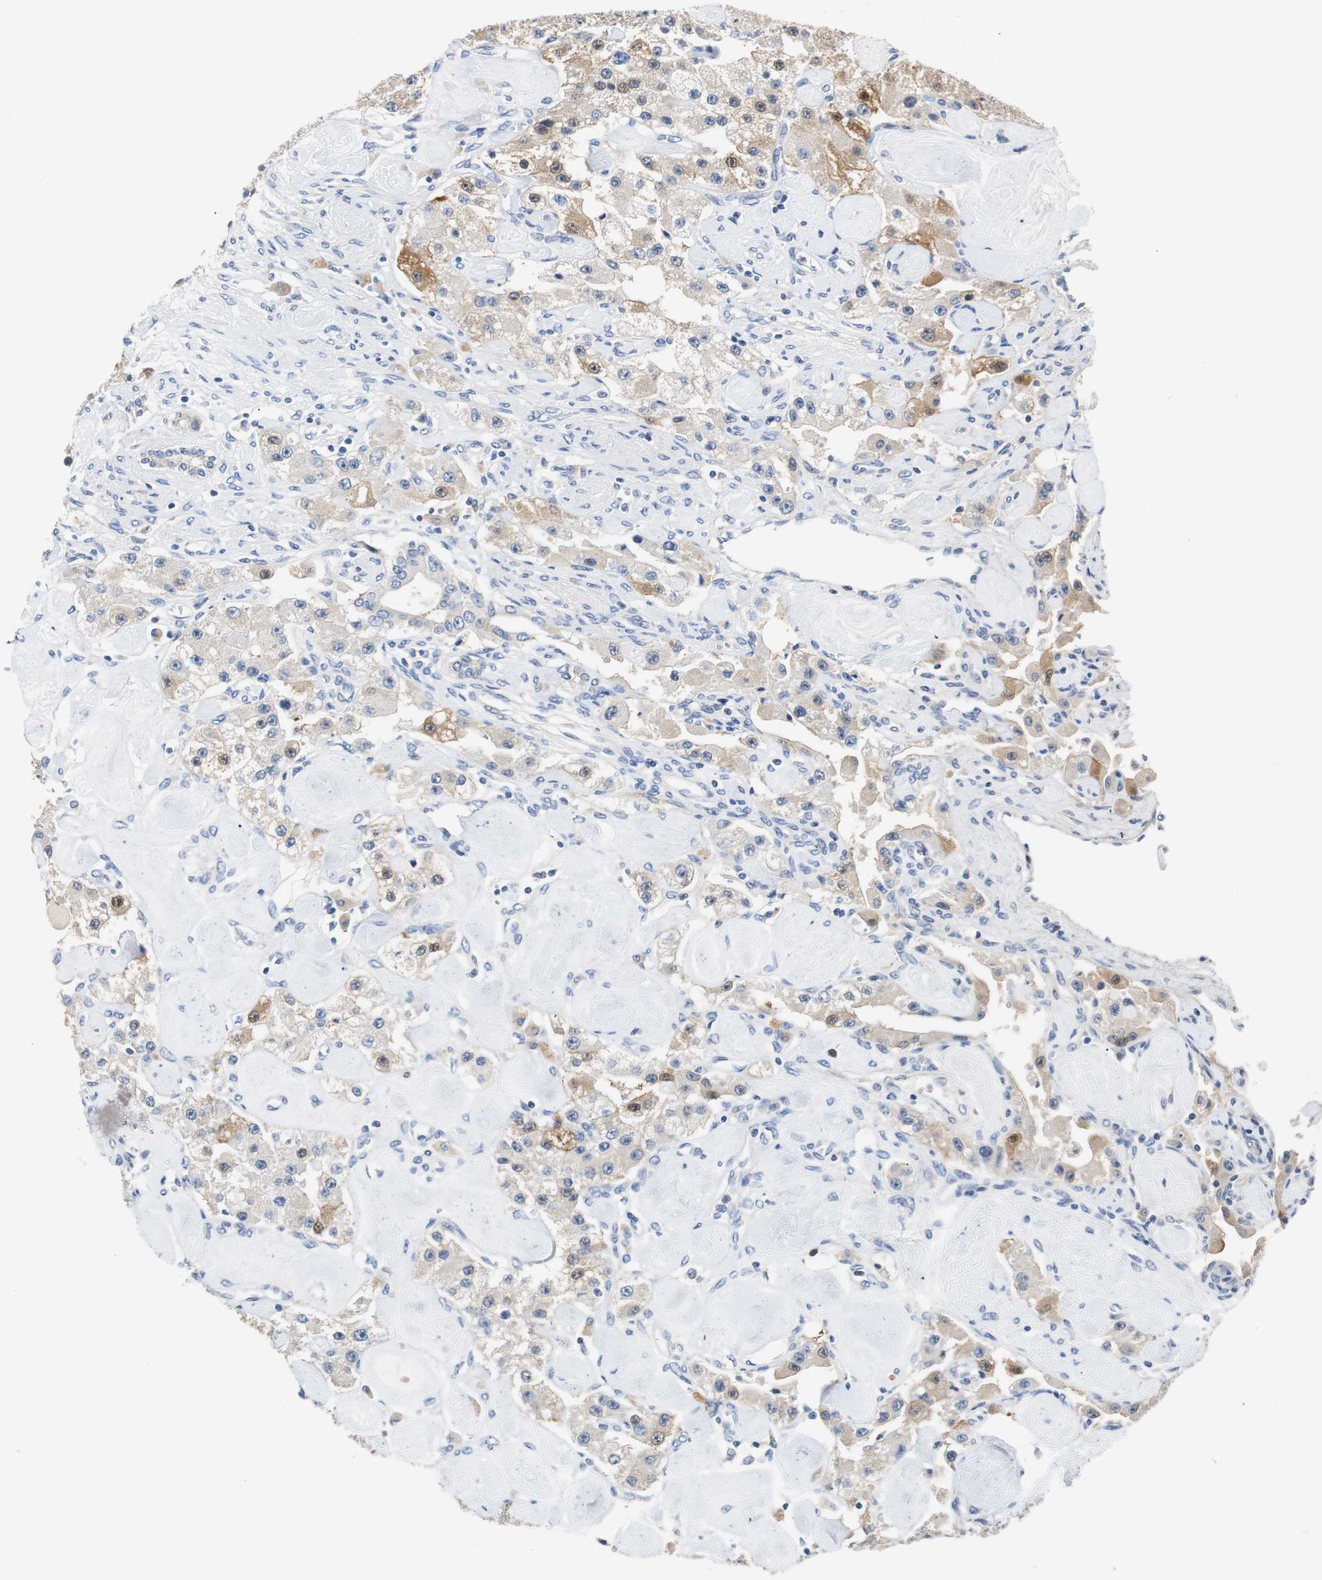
{"staining": {"intensity": "weak", "quantity": ">75%", "location": "cytoplasmic/membranous"}, "tissue": "carcinoid", "cell_type": "Tumor cells", "image_type": "cancer", "snomed": [{"axis": "morphology", "description": "Carcinoid, malignant, NOS"}, {"axis": "topography", "description": "Pancreas"}], "caption": "This micrograph demonstrates IHC staining of carcinoid (malignant), with low weak cytoplasmic/membranous expression in about >75% of tumor cells.", "gene": "PCK1", "patient": {"sex": "male", "age": 41}}